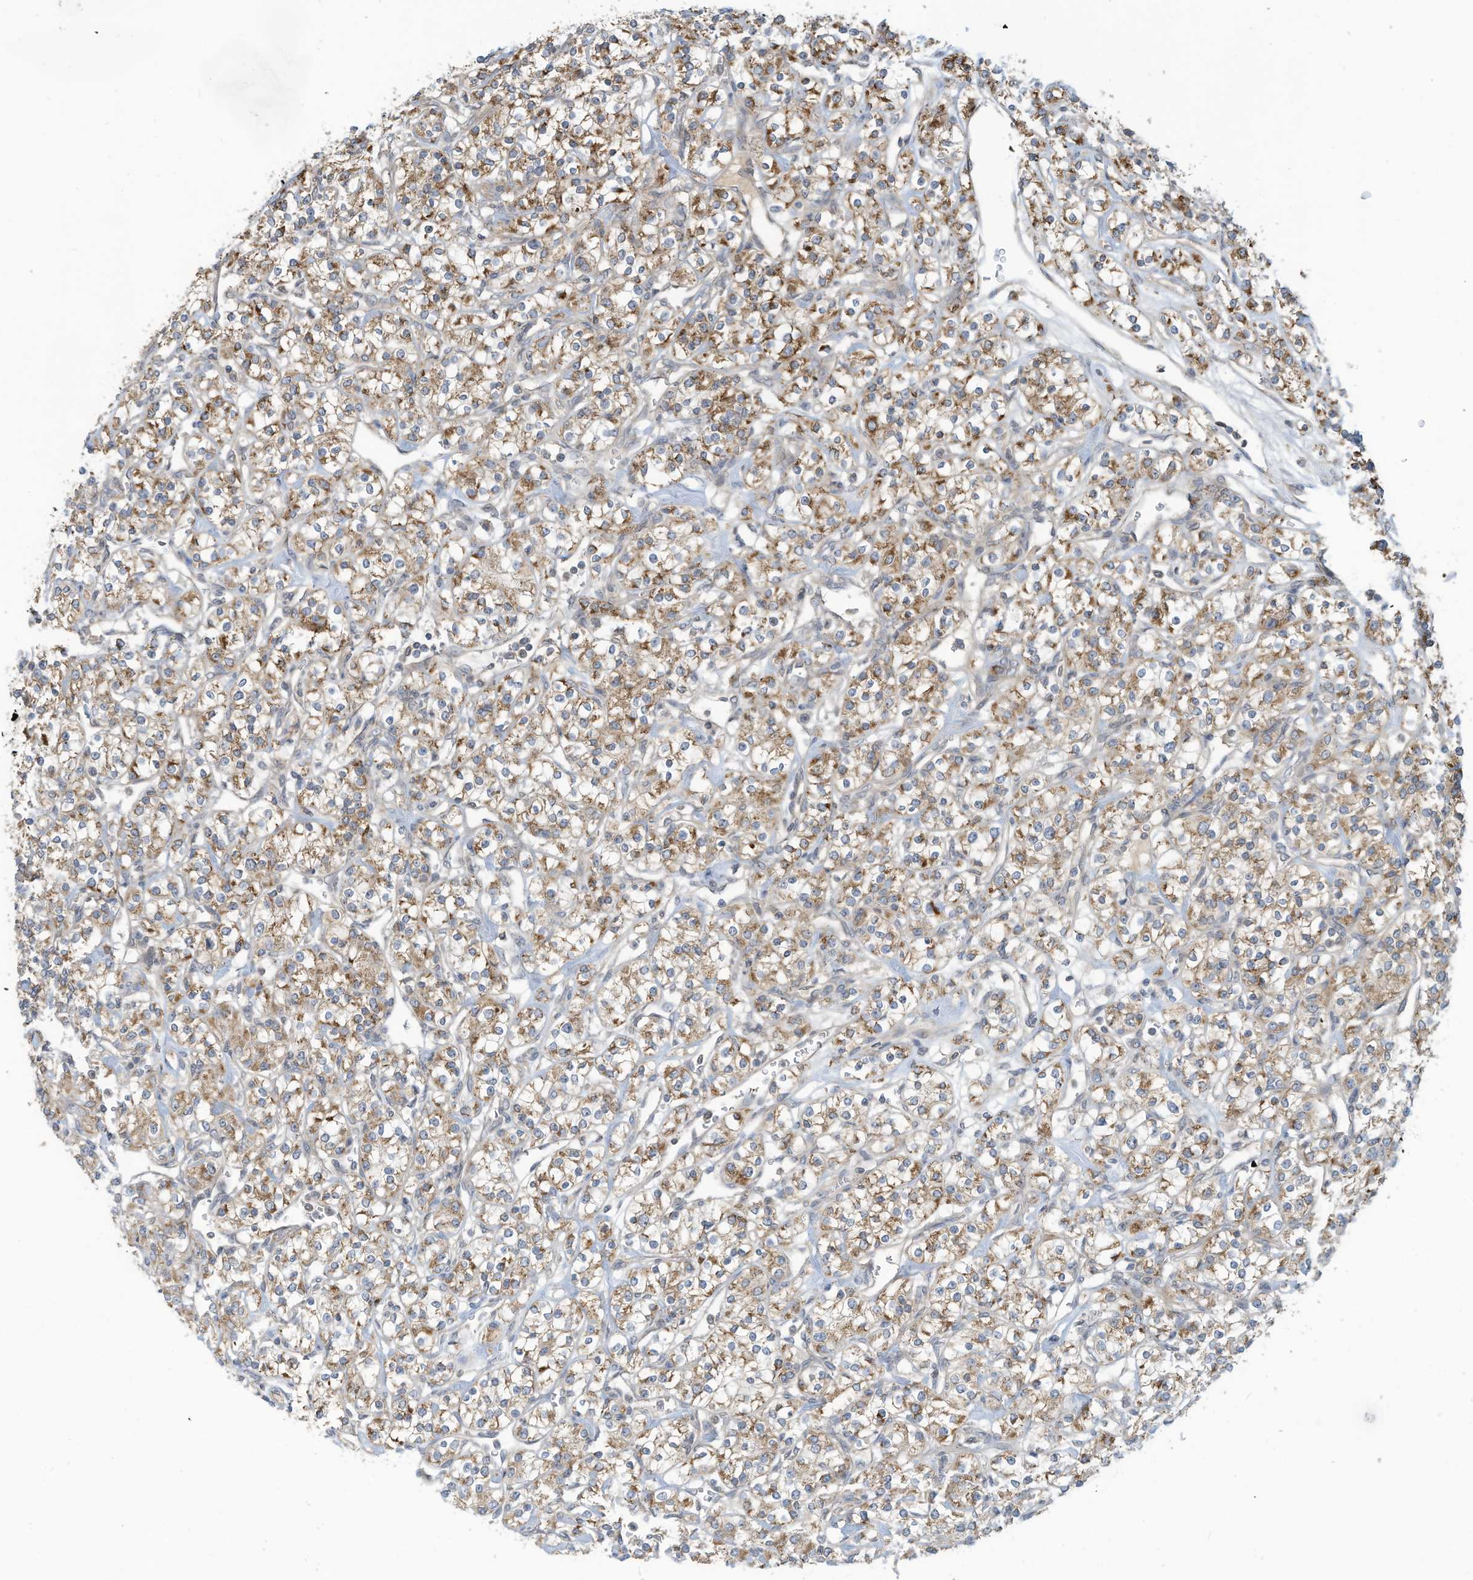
{"staining": {"intensity": "moderate", "quantity": ">75%", "location": "cytoplasmic/membranous"}, "tissue": "renal cancer", "cell_type": "Tumor cells", "image_type": "cancer", "snomed": [{"axis": "morphology", "description": "Adenocarcinoma, NOS"}, {"axis": "topography", "description": "Kidney"}], "caption": "IHC of renal cancer displays medium levels of moderate cytoplasmic/membranous positivity in about >75% of tumor cells.", "gene": "SCGB1D2", "patient": {"sex": "male", "age": 77}}